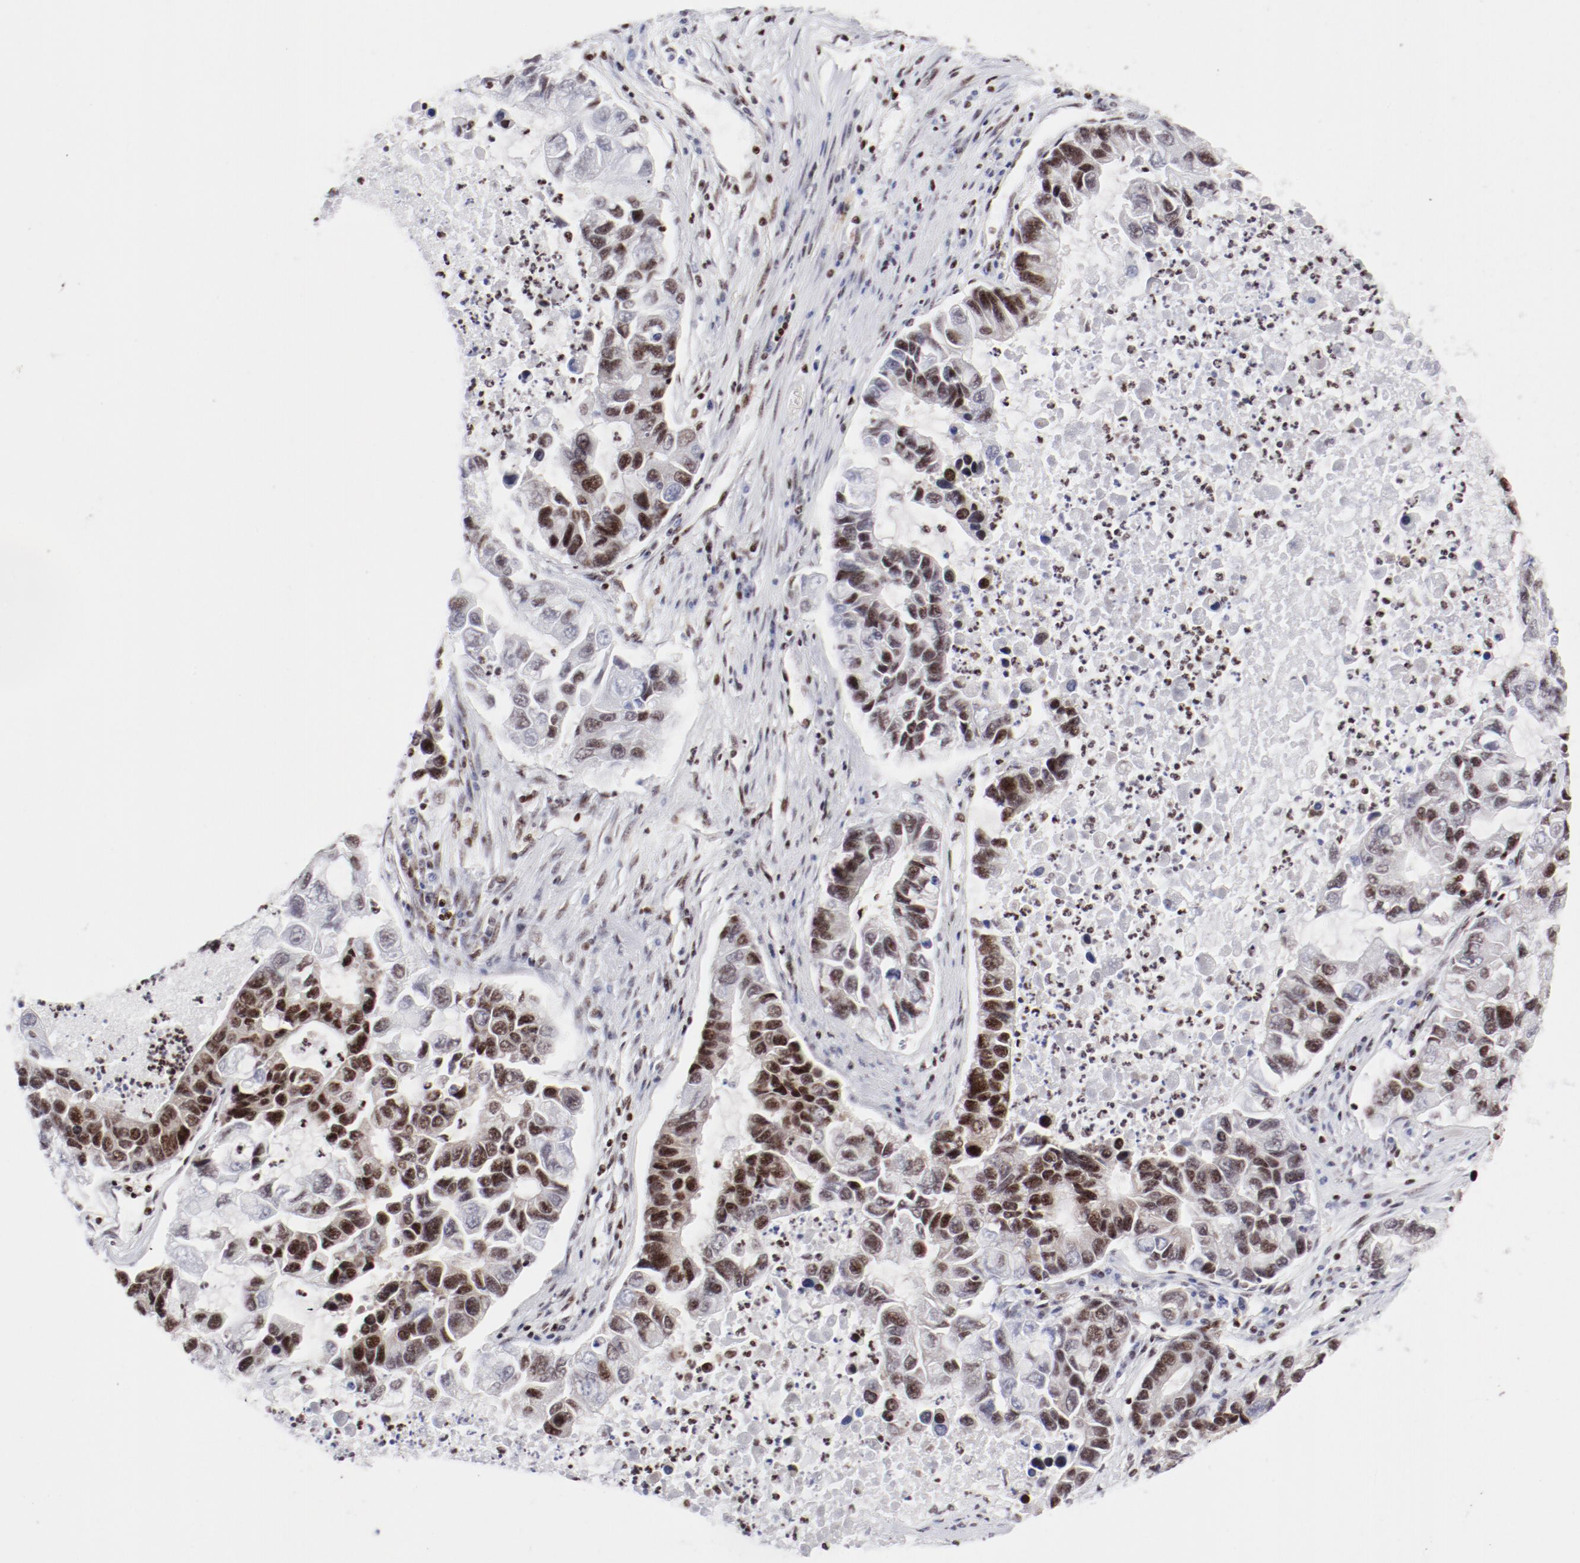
{"staining": {"intensity": "moderate", "quantity": ">75%", "location": "nuclear"}, "tissue": "lung cancer", "cell_type": "Tumor cells", "image_type": "cancer", "snomed": [{"axis": "morphology", "description": "Adenocarcinoma, NOS"}, {"axis": "topography", "description": "Lung"}], "caption": "Protein staining of adenocarcinoma (lung) tissue reveals moderate nuclear expression in approximately >75% of tumor cells. The staining is performed using DAB (3,3'-diaminobenzidine) brown chromogen to label protein expression. The nuclei are counter-stained blue using hematoxylin.", "gene": "NFYB", "patient": {"sex": "female", "age": 51}}